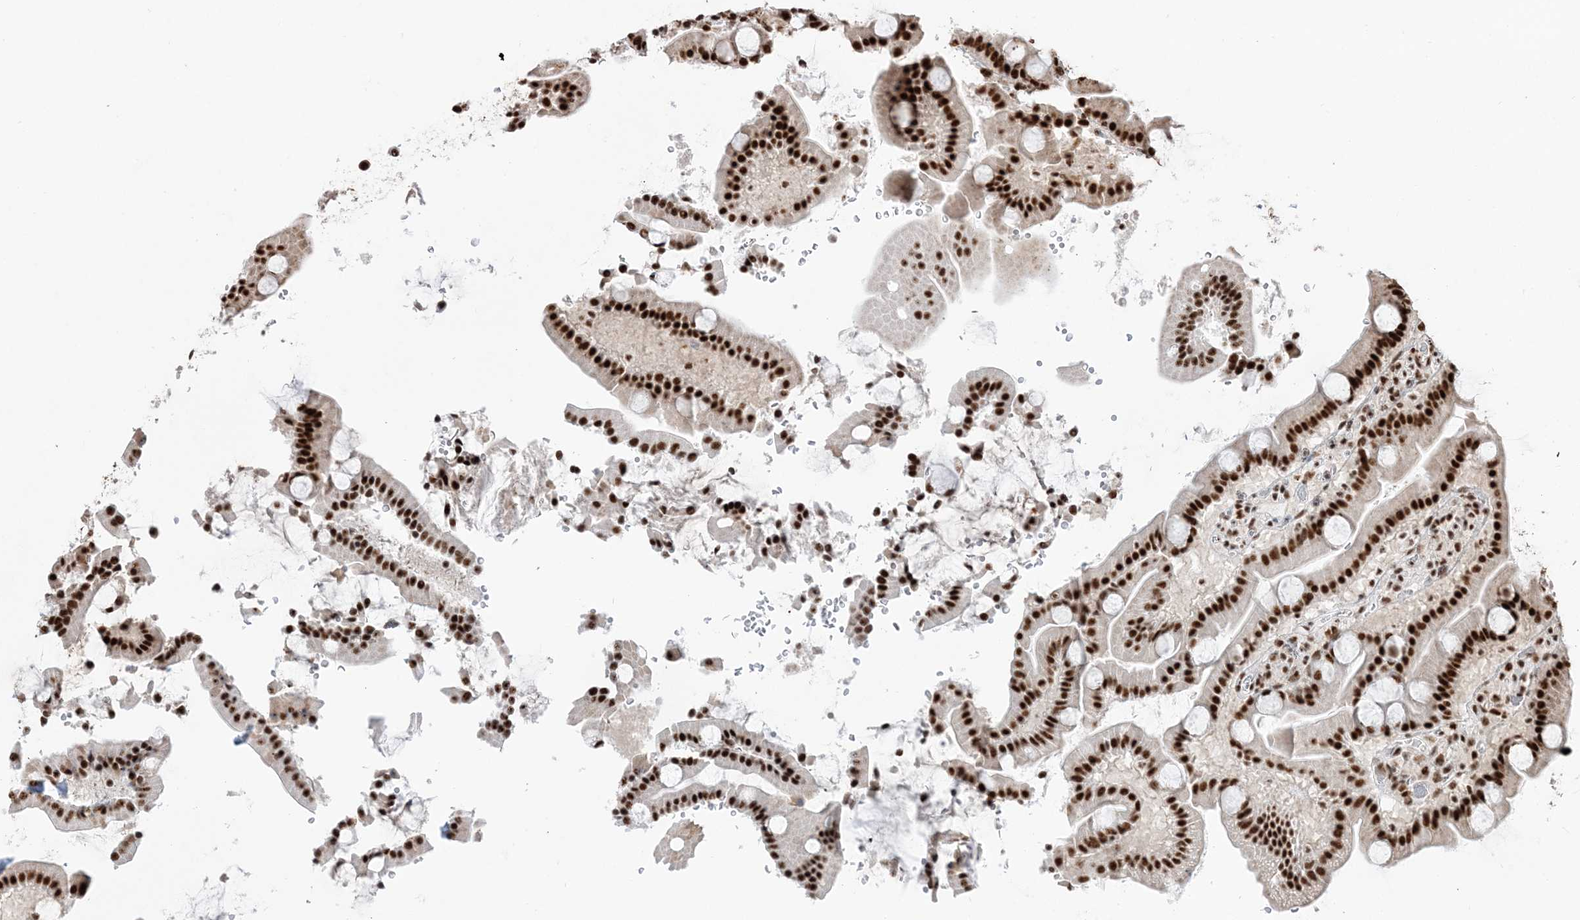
{"staining": {"intensity": "strong", "quantity": ">75%", "location": "nuclear"}, "tissue": "duodenum", "cell_type": "Glandular cells", "image_type": "normal", "snomed": [{"axis": "morphology", "description": "Normal tissue, NOS"}, {"axis": "topography", "description": "Duodenum"}], "caption": "IHC (DAB (3,3'-diaminobenzidine)) staining of benign human duodenum exhibits strong nuclear protein staining in approximately >75% of glandular cells. The staining was performed using DAB (3,3'-diaminobenzidine) to visualize the protein expression in brown, while the nuclei were stained in blue with hematoxylin (Magnification: 20x).", "gene": "RBM17", "patient": {"sex": "male", "age": 55}}